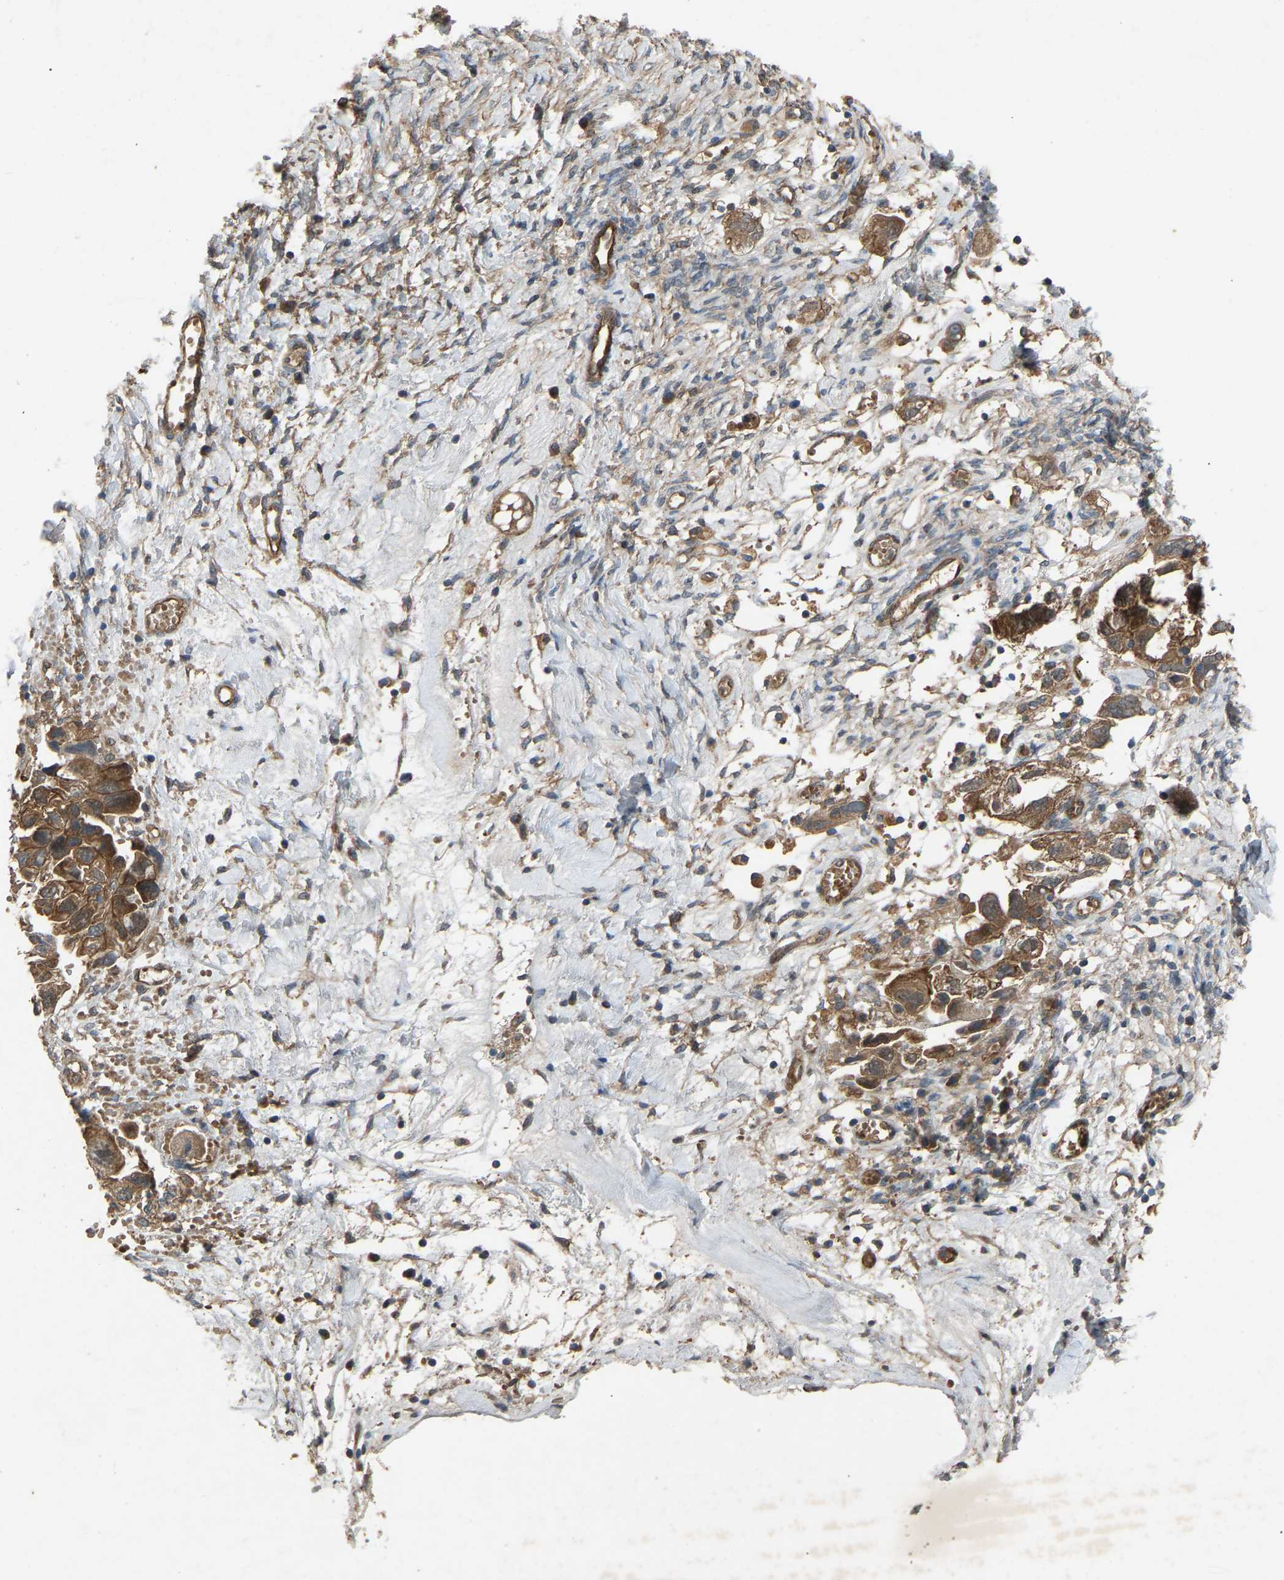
{"staining": {"intensity": "moderate", "quantity": ">75%", "location": "cytoplasmic/membranous"}, "tissue": "ovarian cancer", "cell_type": "Tumor cells", "image_type": "cancer", "snomed": [{"axis": "morphology", "description": "Carcinoma, NOS"}, {"axis": "morphology", "description": "Cystadenocarcinoma, serous, NOS"}, {"axis": "topography", "description": "Ovary"}], "caption": "The histopathology image exhibits staining of ovarian cancer (carcinoma), revealing moderate cytoplasmic/membranous protein positivity (brown color) within tumor cells.", "gene": "GAS2L1", "patient": {"sex": "female", "age": 69}}